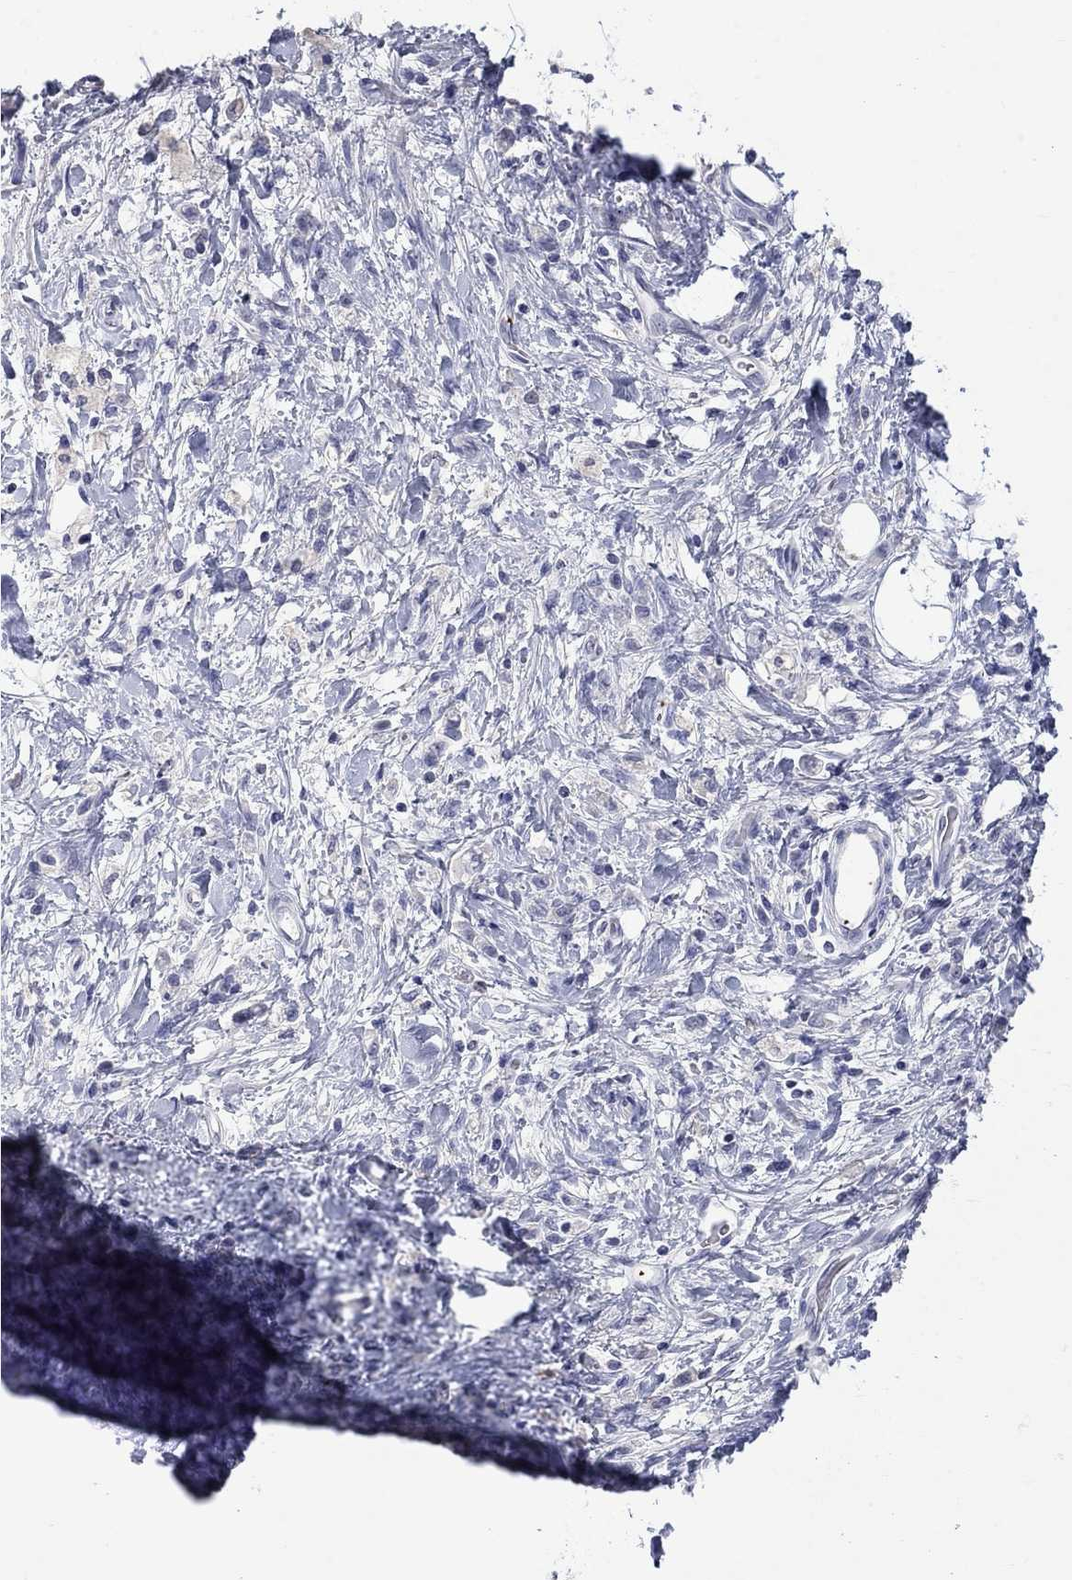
{"staining": {"intensity": "negative", "quantity": "none", "location": "none"}, "tissue": "stomach cancer", "cell_type": "Tumor cells", "image_type": "cancer", "snomed": [{"axis": "morphology", "description": "Adenocarcinoma, NOS"}, {"axis": "topography", "description": "Stomach"}], "caption": "The photomicrograph reveals no staining of tumor cells in adenocarcinoma (stomach). (Brightfield microscopy of DAB immunohistochemistry at high magnification).", "gene": "PLEK", "patient": {"sex": "male", "age": 77}}